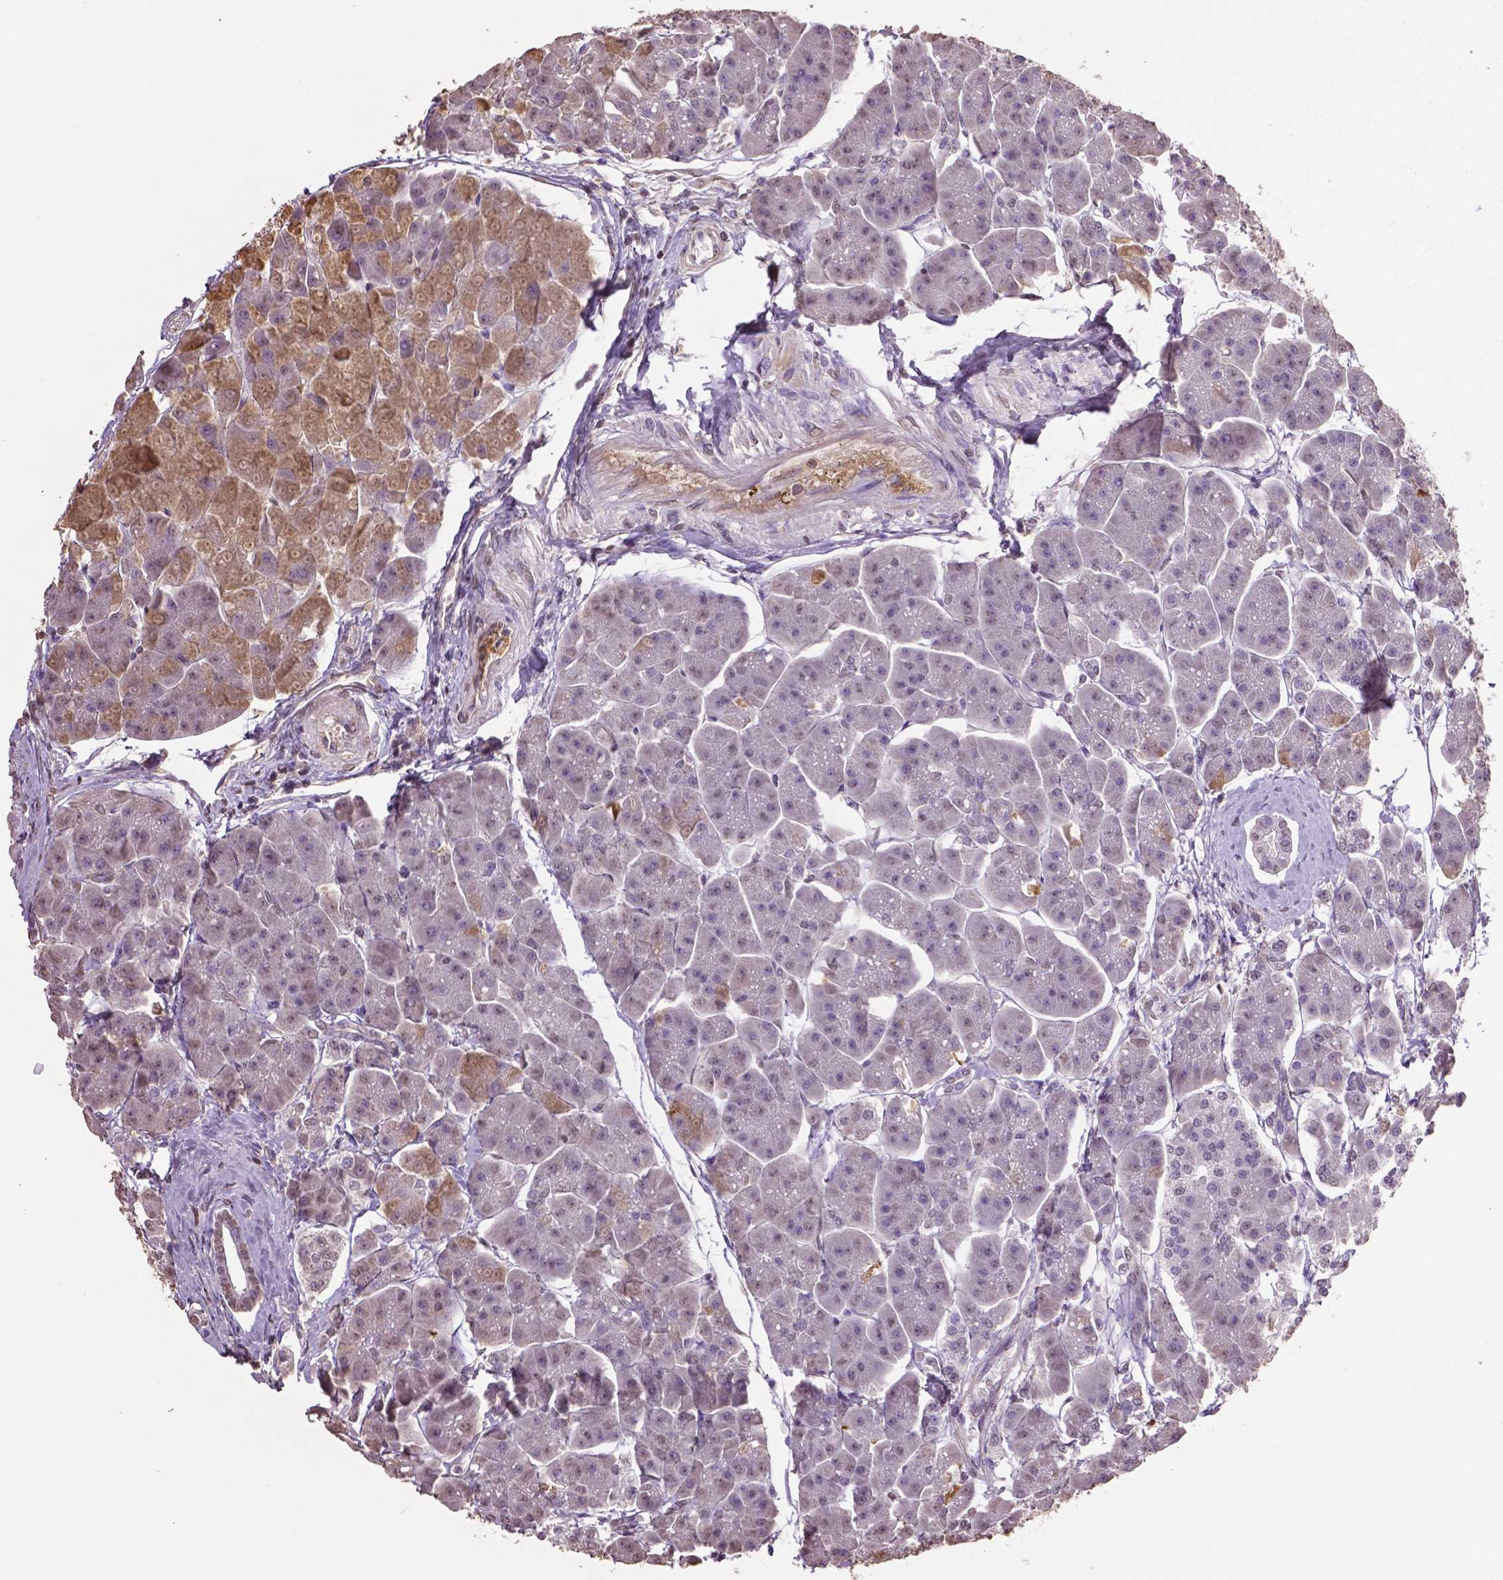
{"staining": {"intensity": "moderate", "quantity": "<25%", "location": "cytoplasmic/membranous"}, "tissue": "pancreas", "cell_type": "Exocrine glandular cells", "image_type": "normal", "snomed": [{"axis": "morphology", "description": "Normal tissue, NOS"}, {"axis": "topography", "description": "Adipose tissue"}, {"axis": "topography", "description": "Pancreas"}, {"axis": "topography", "description": "Peripheral nerve tissue"}], "caption": "Immunohistochemical staining of benign pancreas shows moderate cytoplasmic/membranous protein positivity in about <25% of exocrine glandular cells.", "gene": "RUNX3", "patient": {"sex": "female", "age": 58}}